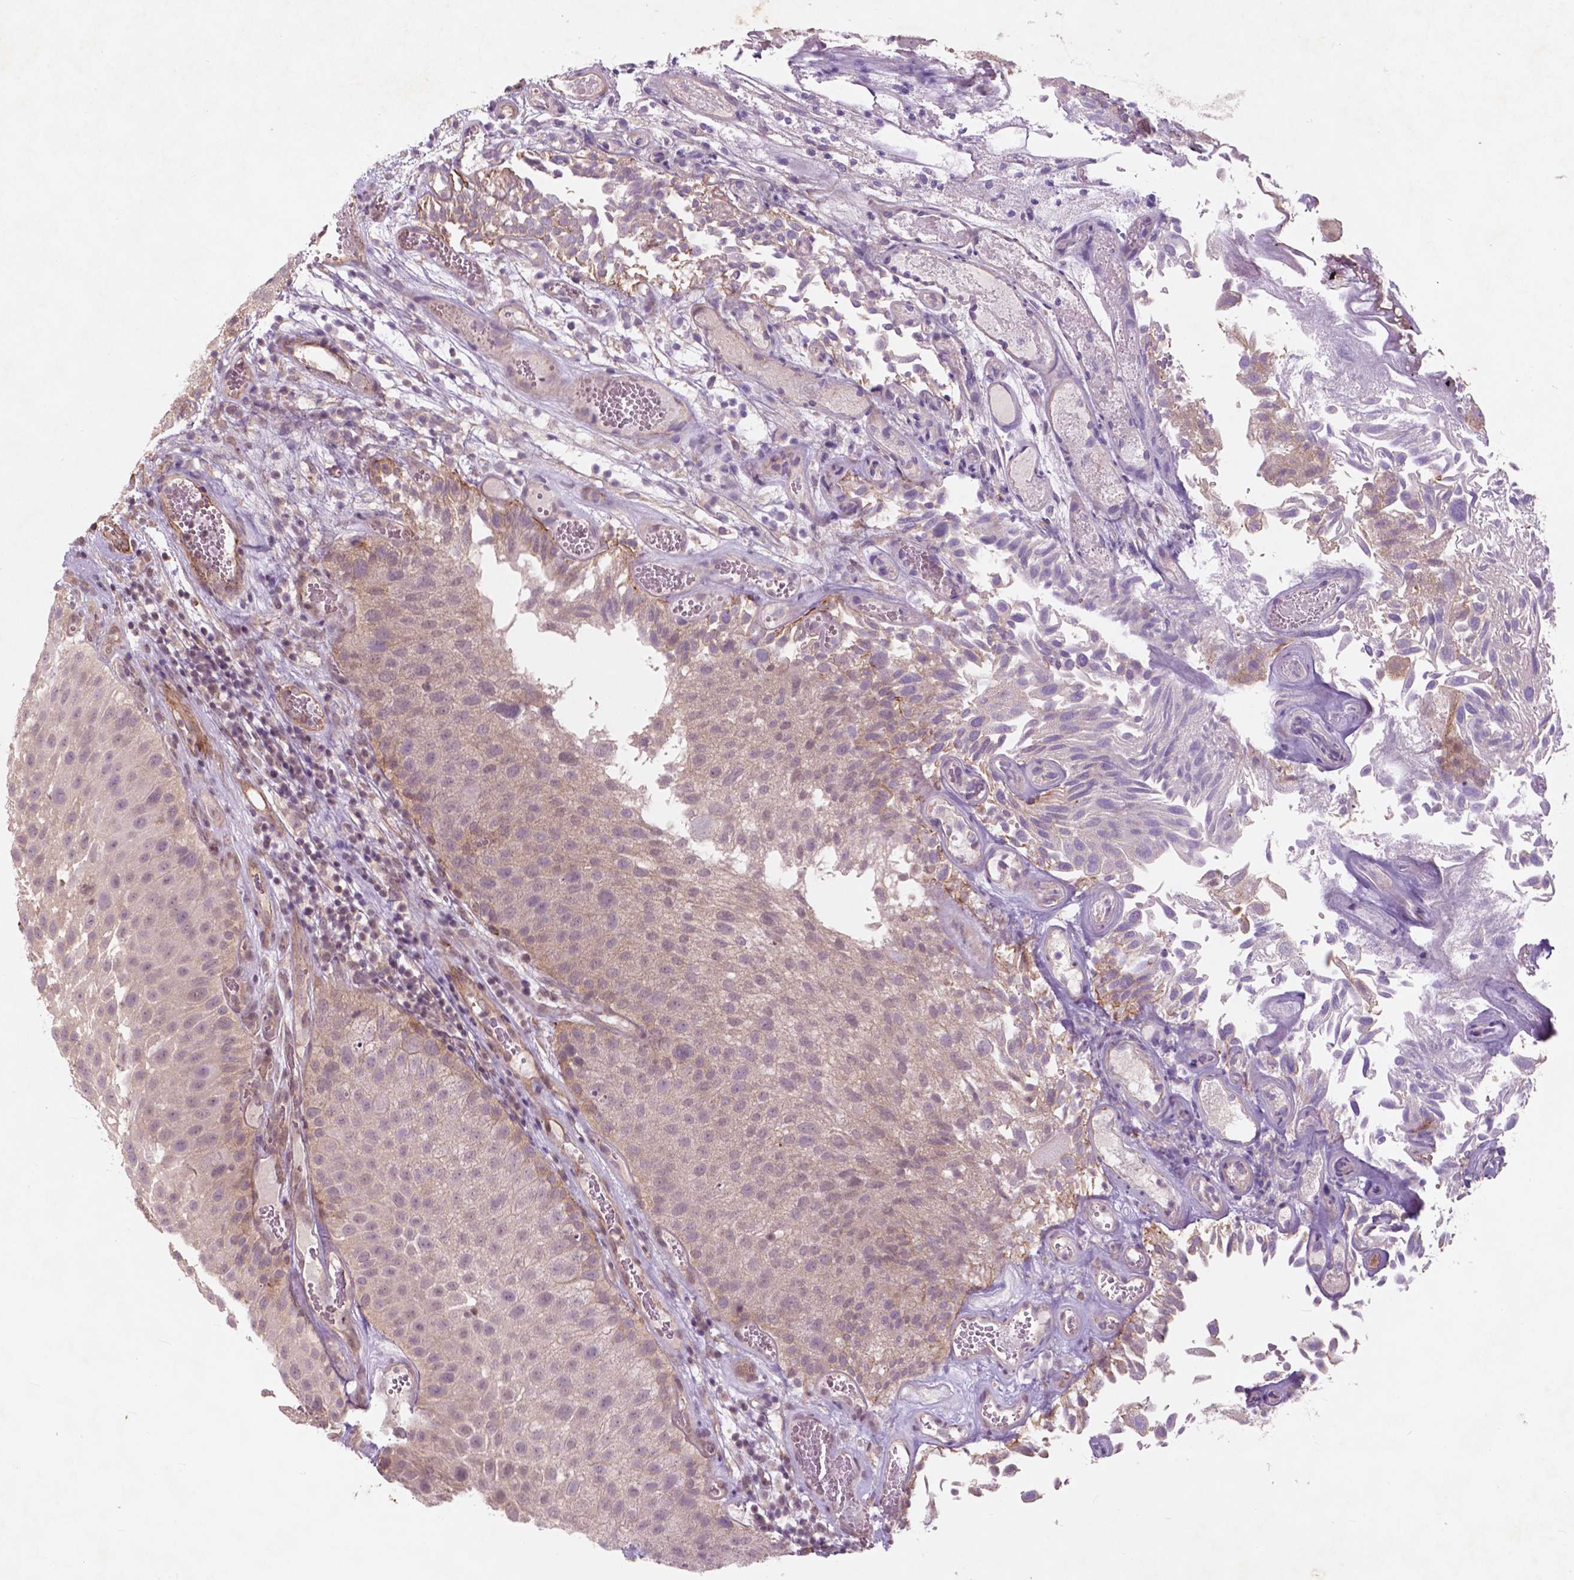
{"staining": {"intensity": "weak", "quantity": "<25%", "location": "cytoplasmic/membranous"}, "tissue": "urothelial cancer", "cell_type": "Tumor cells", "image_type": "cancer", "snomed": [{"axis": "morphology", "description": "Urothelial carcinoma, Low grade"}, {"axis": "topography", "description": "Urinary bladder"}], "caption": "Tumor cells show no significant staining in low-grade urothelial carcinoma.", "gene": "RFPL4B", "patient": {"sex": "male", "age": 72}}